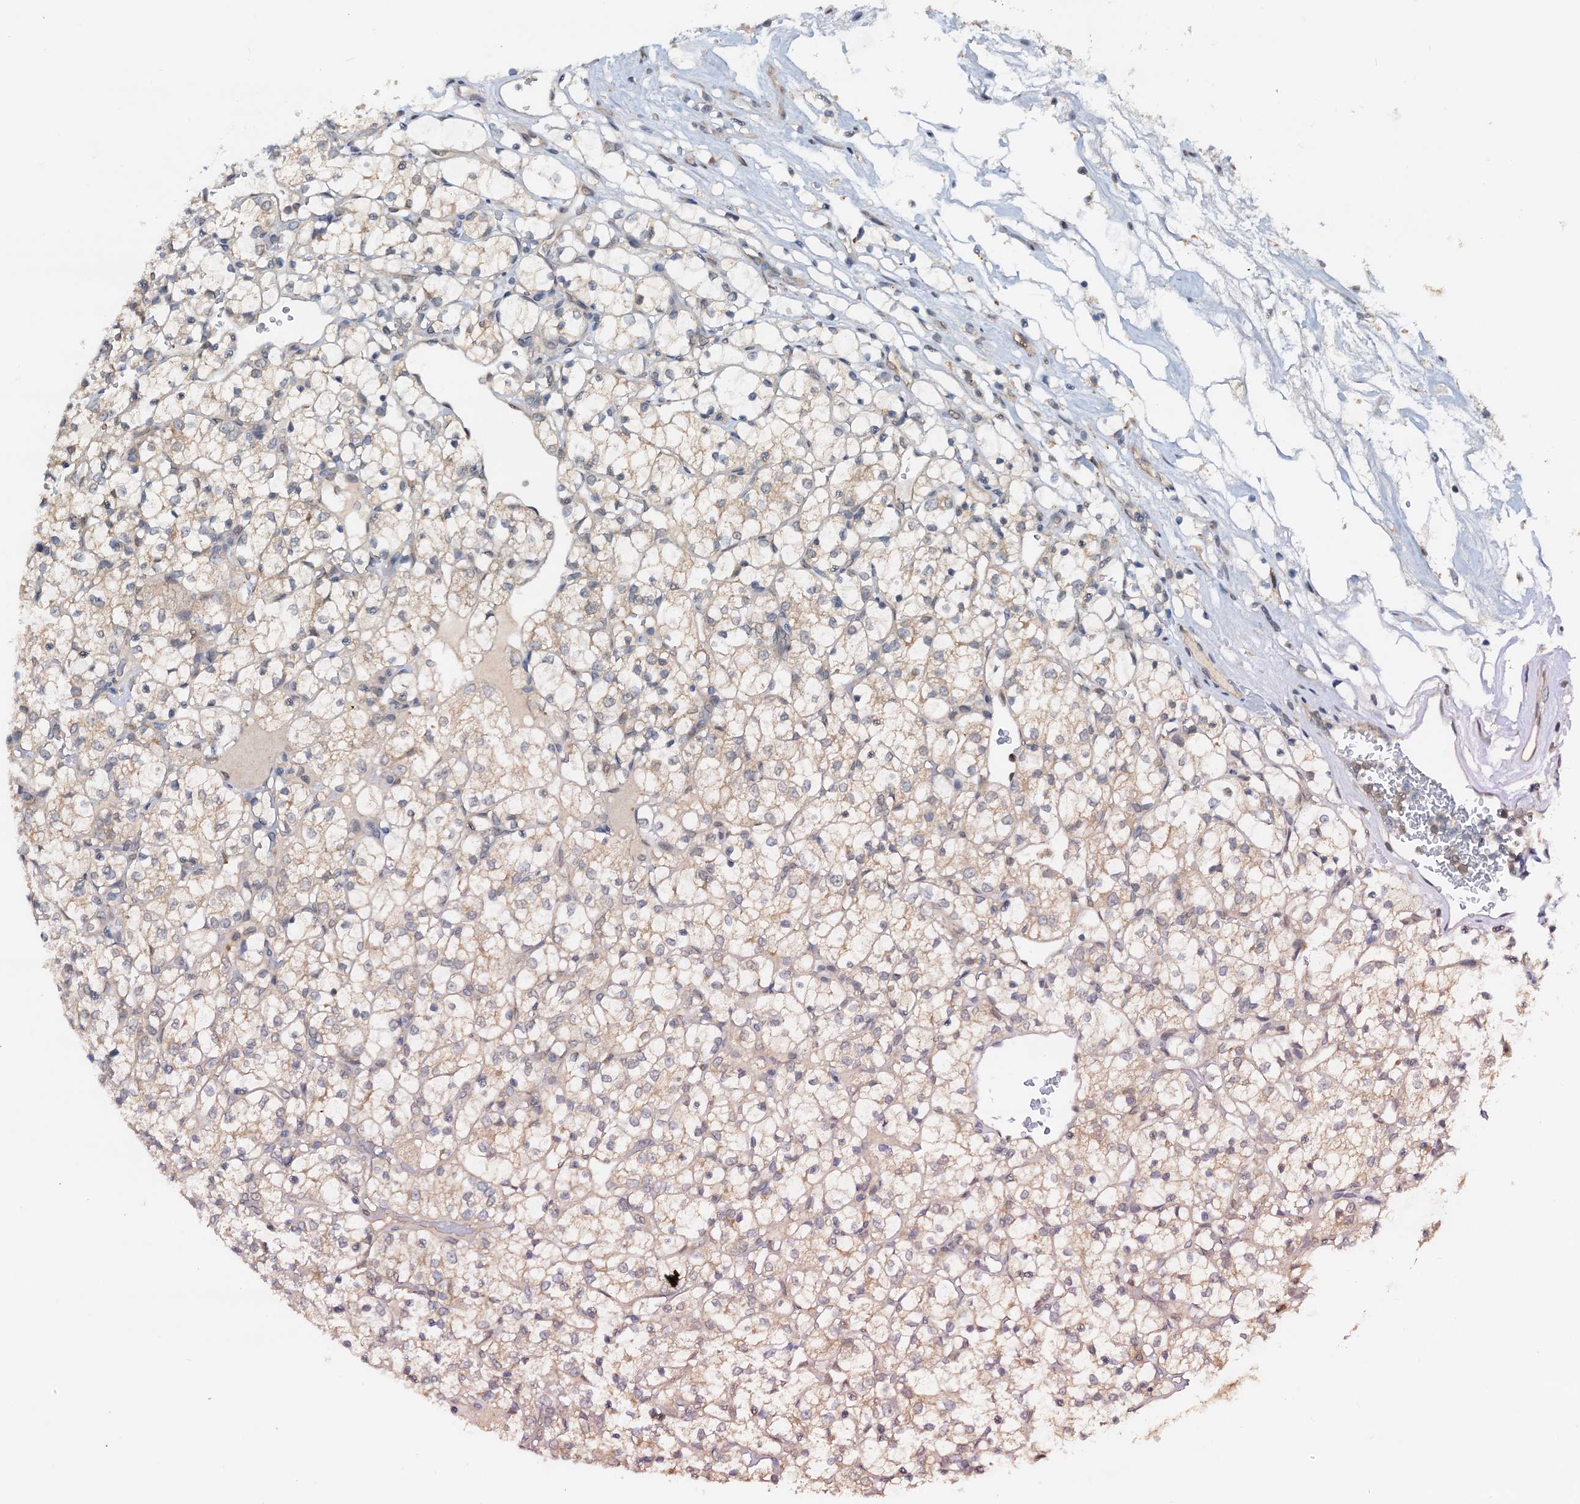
{"staining": {"intensity": "weak", "quantity": "25%-75%", "location": "cytoplasmic/membranous"}, "tissue": "renal cancer", "cell_type": "Tumor cells", "image_type": "cancer", "snomed": [{"axis": "morphology", "description": "Adenocarcinoma, NOS"}, {"axis": "topography", "description": "Kidney"}], "caption": "This is a histology image of immunohistochemistry staining of renal adenocarcinoma, which shows weak staining in the cytoplasmic/membranous of tumor cells.", "gene": "PTGES3", "patient": {"sex": "female", "age": 69}}